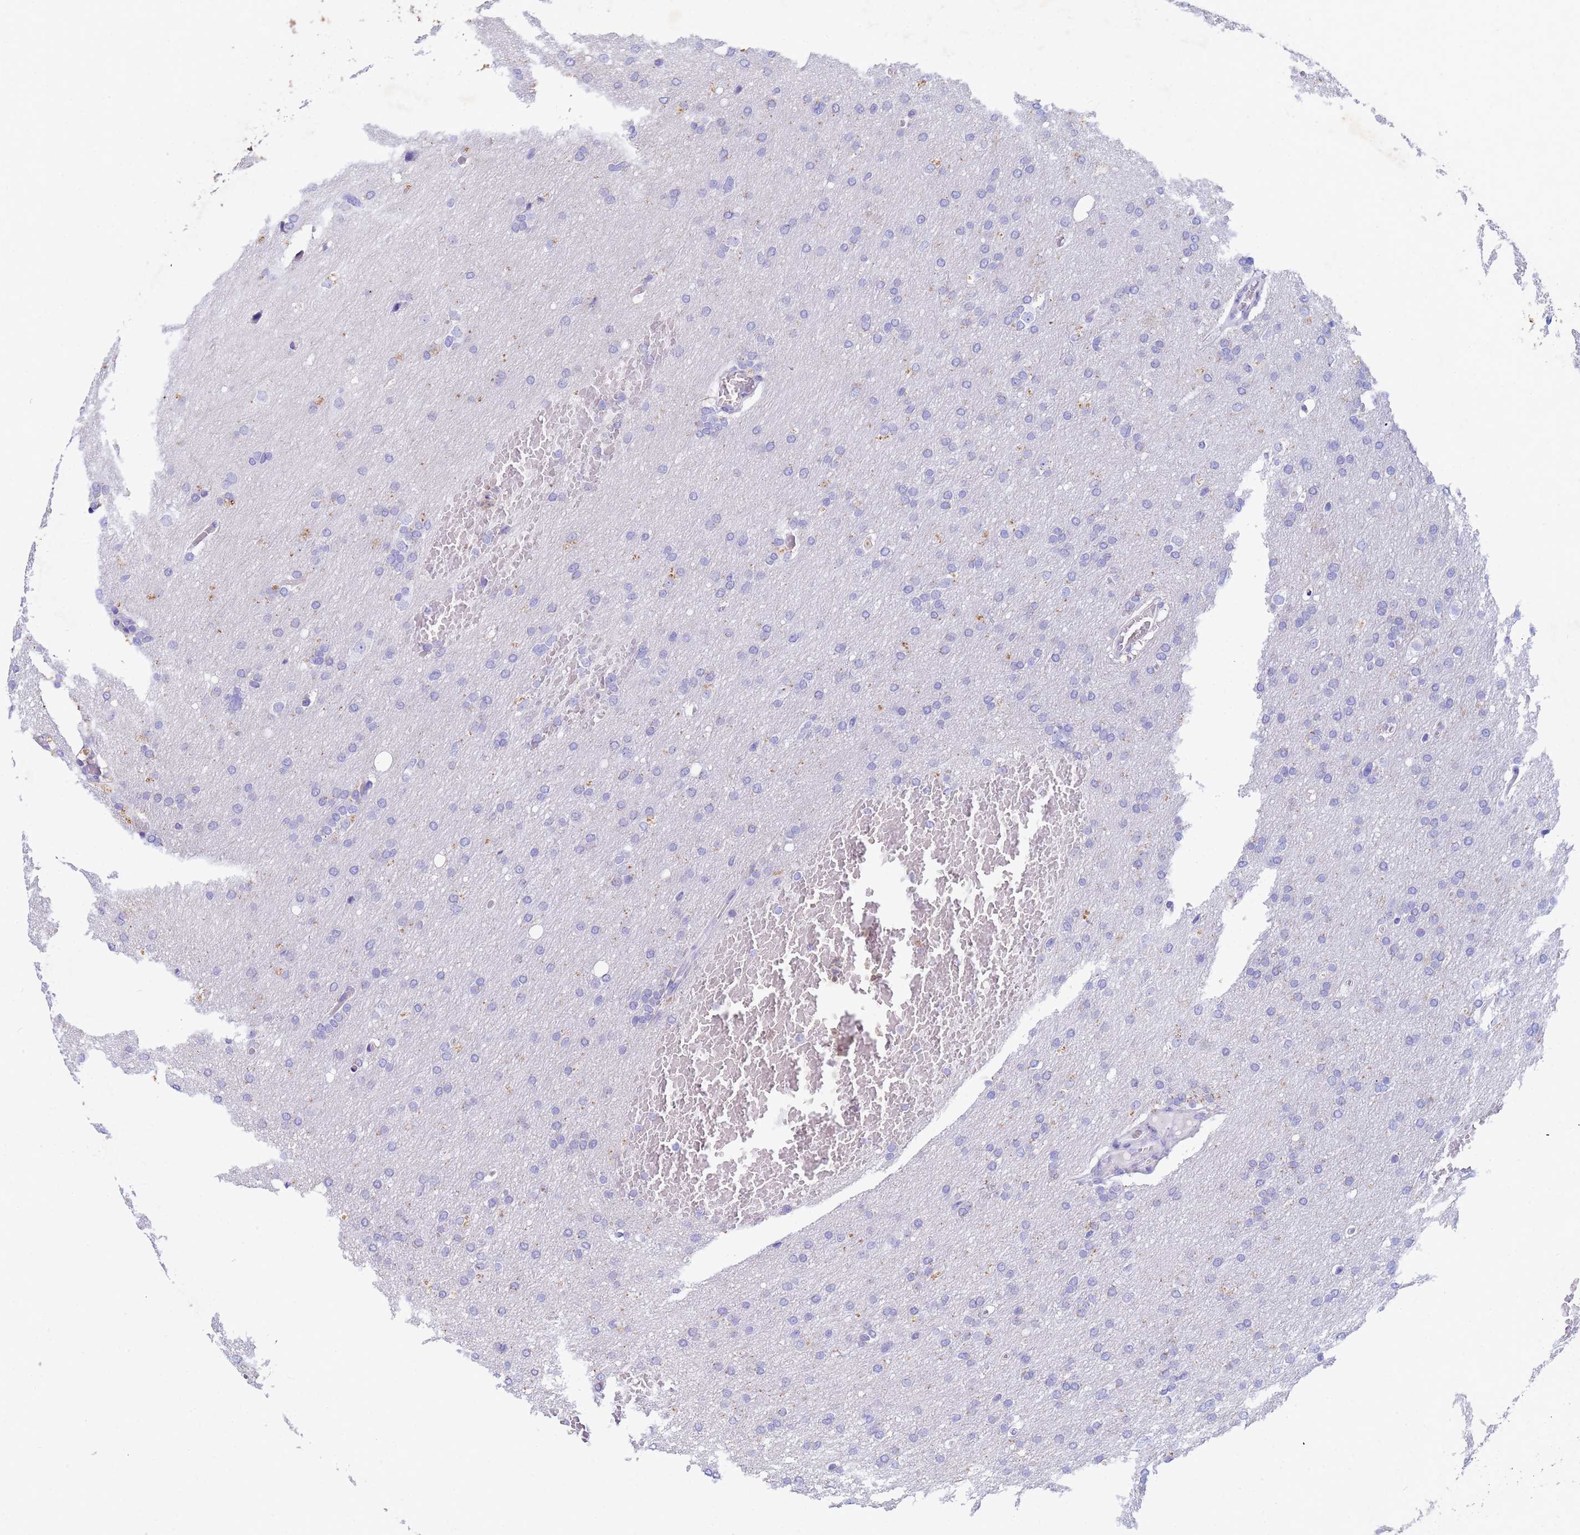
{"staining": {"intensity": "negative", "quantity": "none", "location": "none"}, "tissue": "glioma", "cell_type": "Tumor cells", "image_type": "cancer", "snomed": [{"axis": "morphology", "description": "Glioma, malignant, High grade"}, {"axis": "topography", "description": "Cerebral cortex"}], "caption": "Protein analysis of malignant high-grade glioma shows no significant positivity in tumor cells.", "gene": "CSTB", "patient": {"sex": "female", "age": 36}}